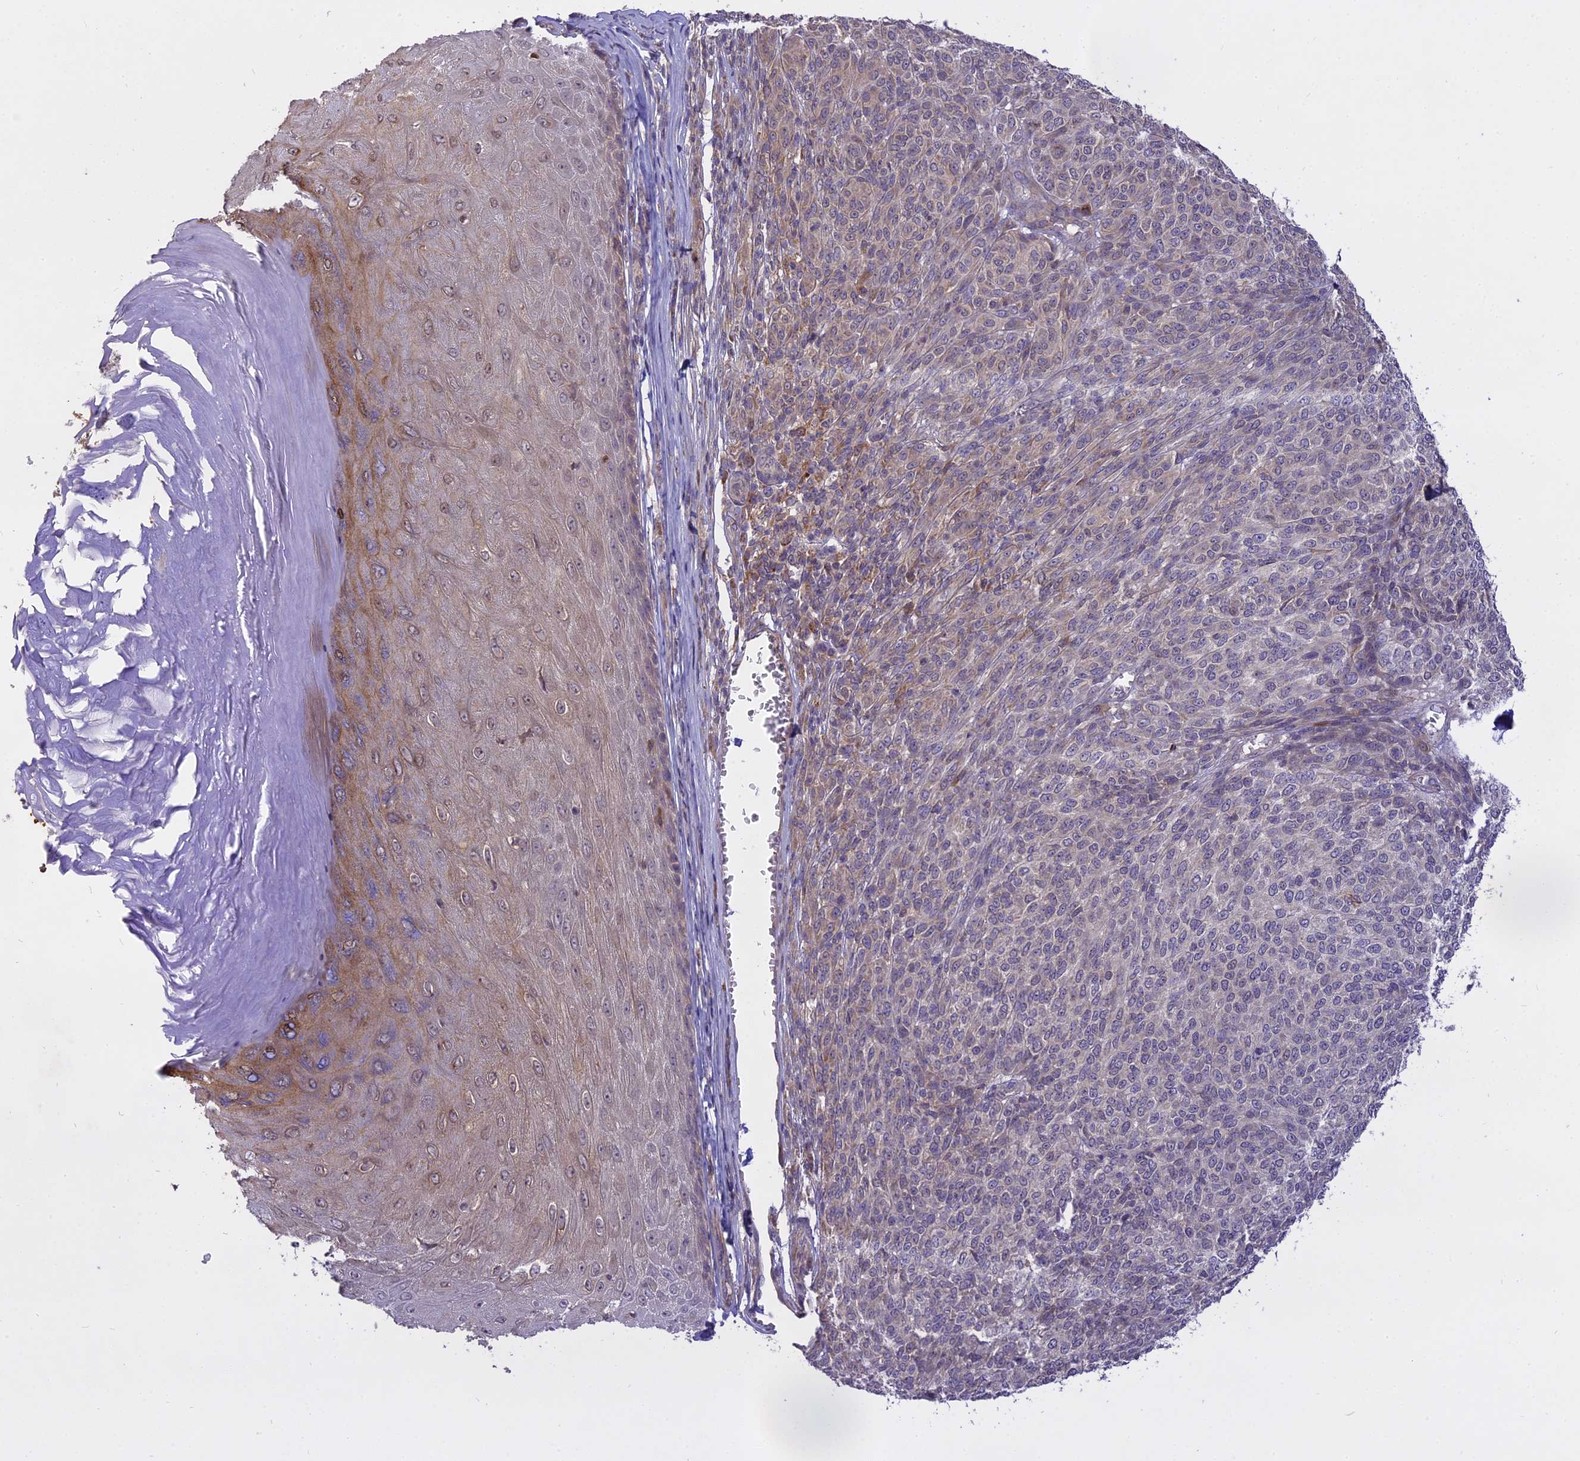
{"staining": {"intensity": "weak", "quantity": "<25%", "location": "cytoplasmic/membranous"}, "tissue": "melanoma", "cell_type": "Tumor cells", "image_type": "cancer", "snomed": [{"axis": "morphology", "description": "Malignant melanoma, NOS"}, {"axis": "topography", "description": "Skin"}], "caption": "Tumor cells are negative for protein expression in human melanoma.", "gene": "MEMO1", "patient": {"sex": "male", "age": 49}}